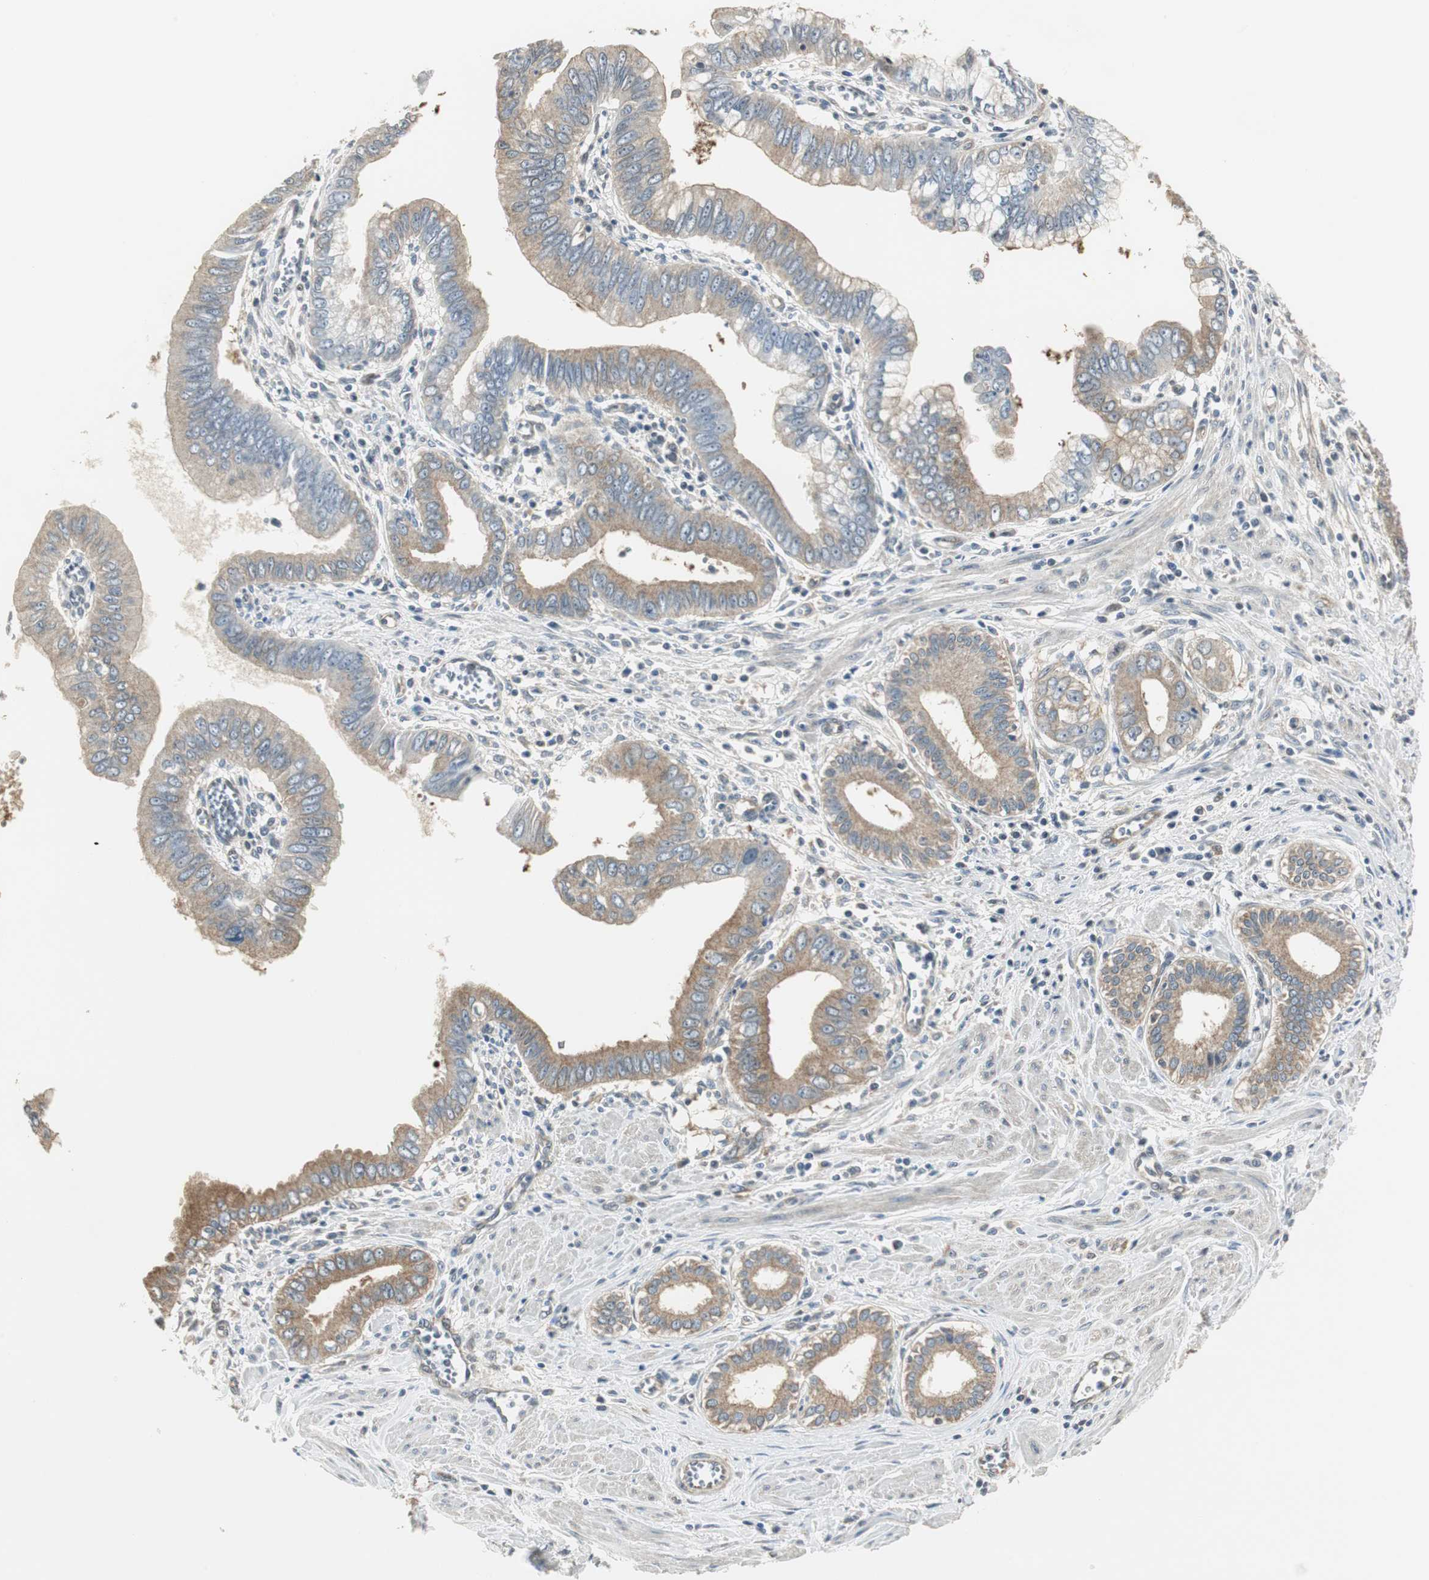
{"staining": {"intensity": "weak", "quantity": ">75%", "location": "cytoplasmic/membranous"}, "tissue": "pancreatic cancer", "cell_type": "Tumor cells", "image_type": "cancer", "snomed": [{"axis": "morphology", "description": "Normal tissue, NOS"}, {"axis": "topography", "description": "Lymph node"}], "caption": "IHC of human pancreatic cancer reveals low levels of weak cytoplasmic/membranous positivity in about >75% of tumor cells. The staining was performed using DAB, with brown indicating positive protein expression. Nuclei are stained blue with hematoxylin.", "gene": "CCT5", "patient": {"sex": "male", "age": 50}}